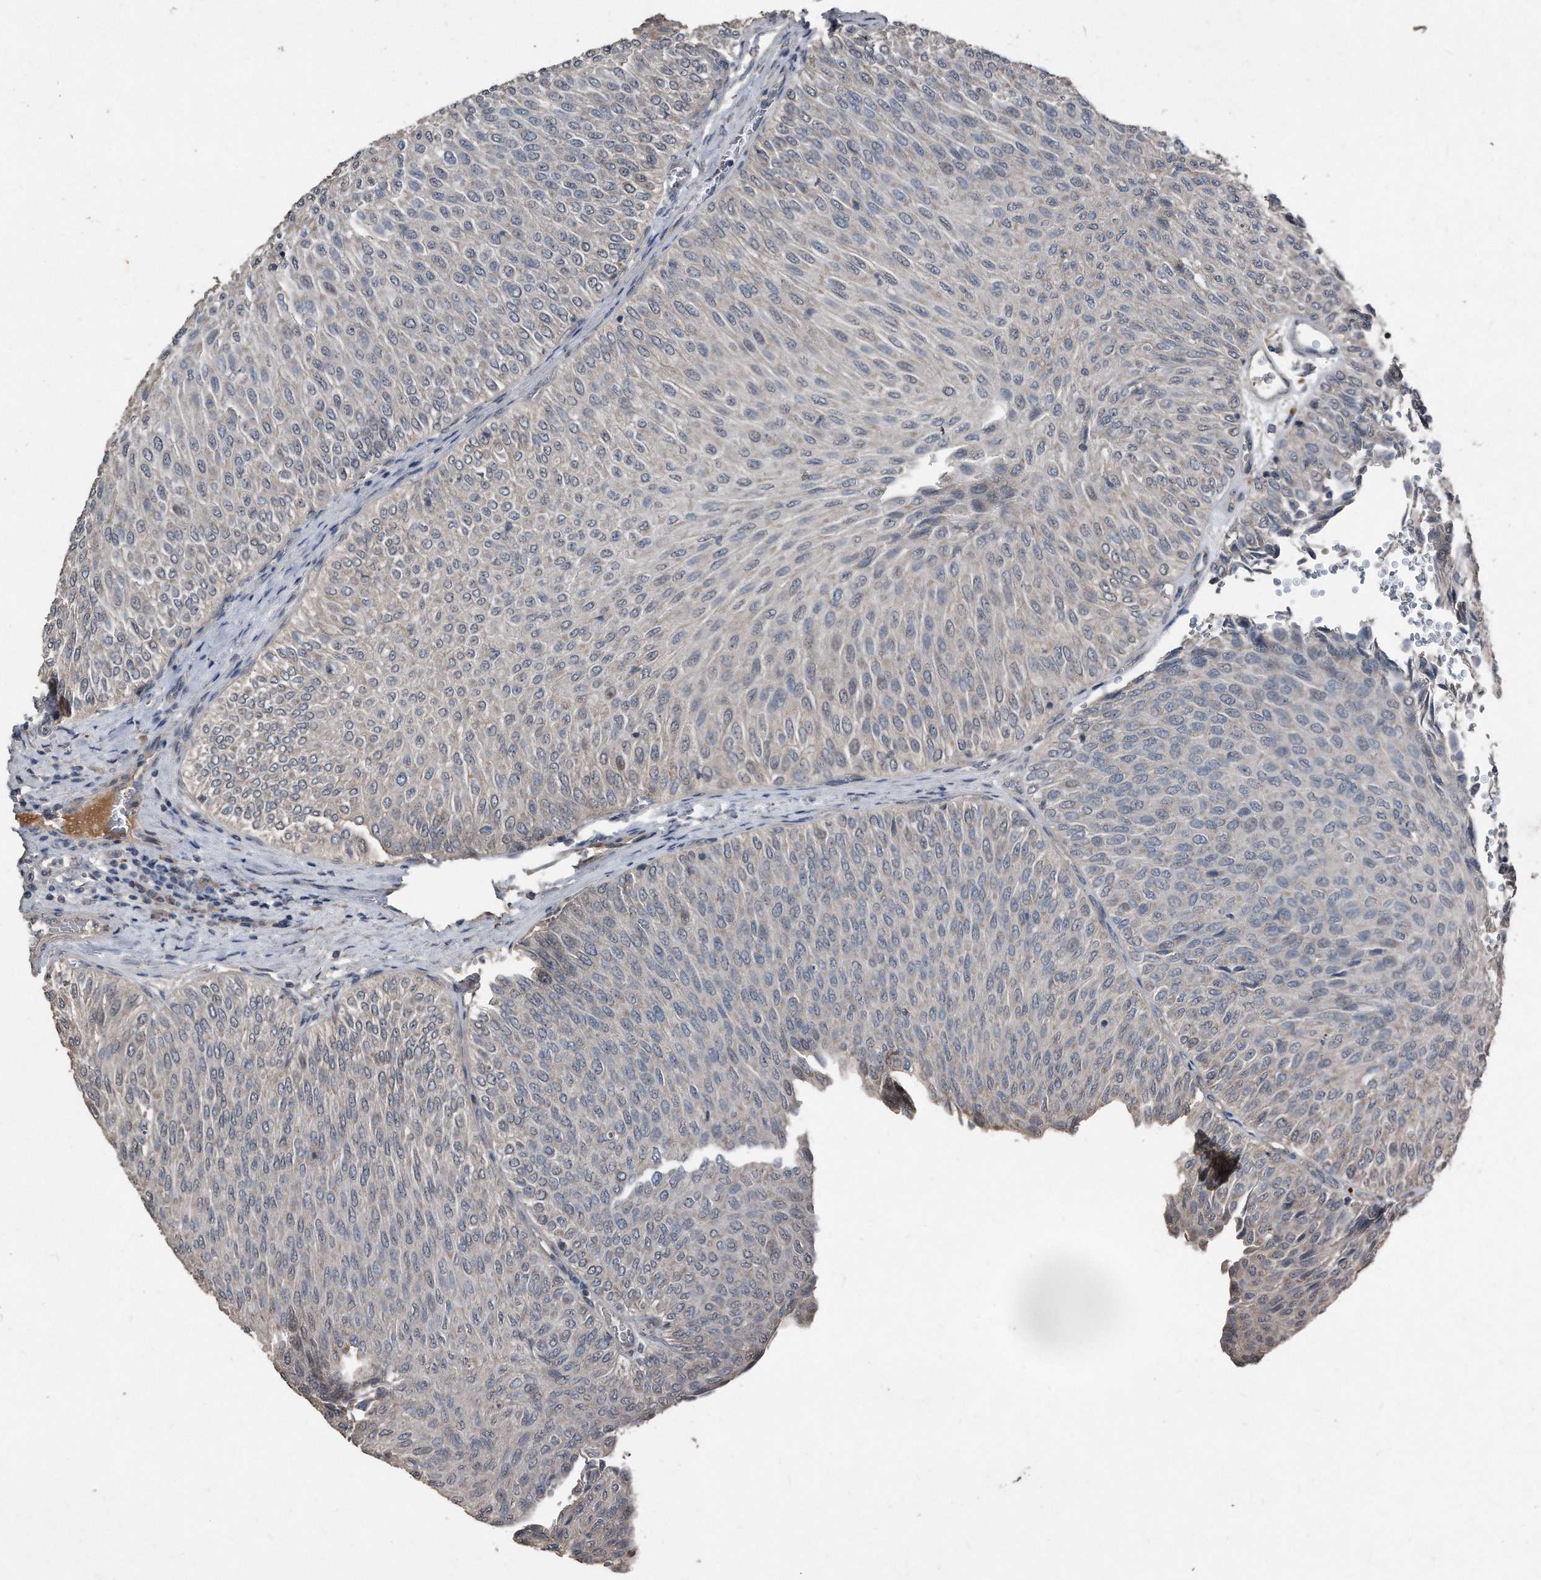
{"staining": {"intensity": "negative", "quantity": "none", "location": "none"}, "tissue": "urothelial cancer", "cell_type": "Tumor cells", "image_type": "cancer", "snomed": [{"axis": "morphology", "description": "Urothelial carcinoma, Low grade"}, {"axis": "topography", "description": "Urinary bladder"}], "caption": "An immunohistochemistry (IHC) image of urothelial cancer is shown. There is no staining in tumor cells of urothelial cancer.", "gene": "ANKRD10", "patient": {"sex": "male", "age": 78}}